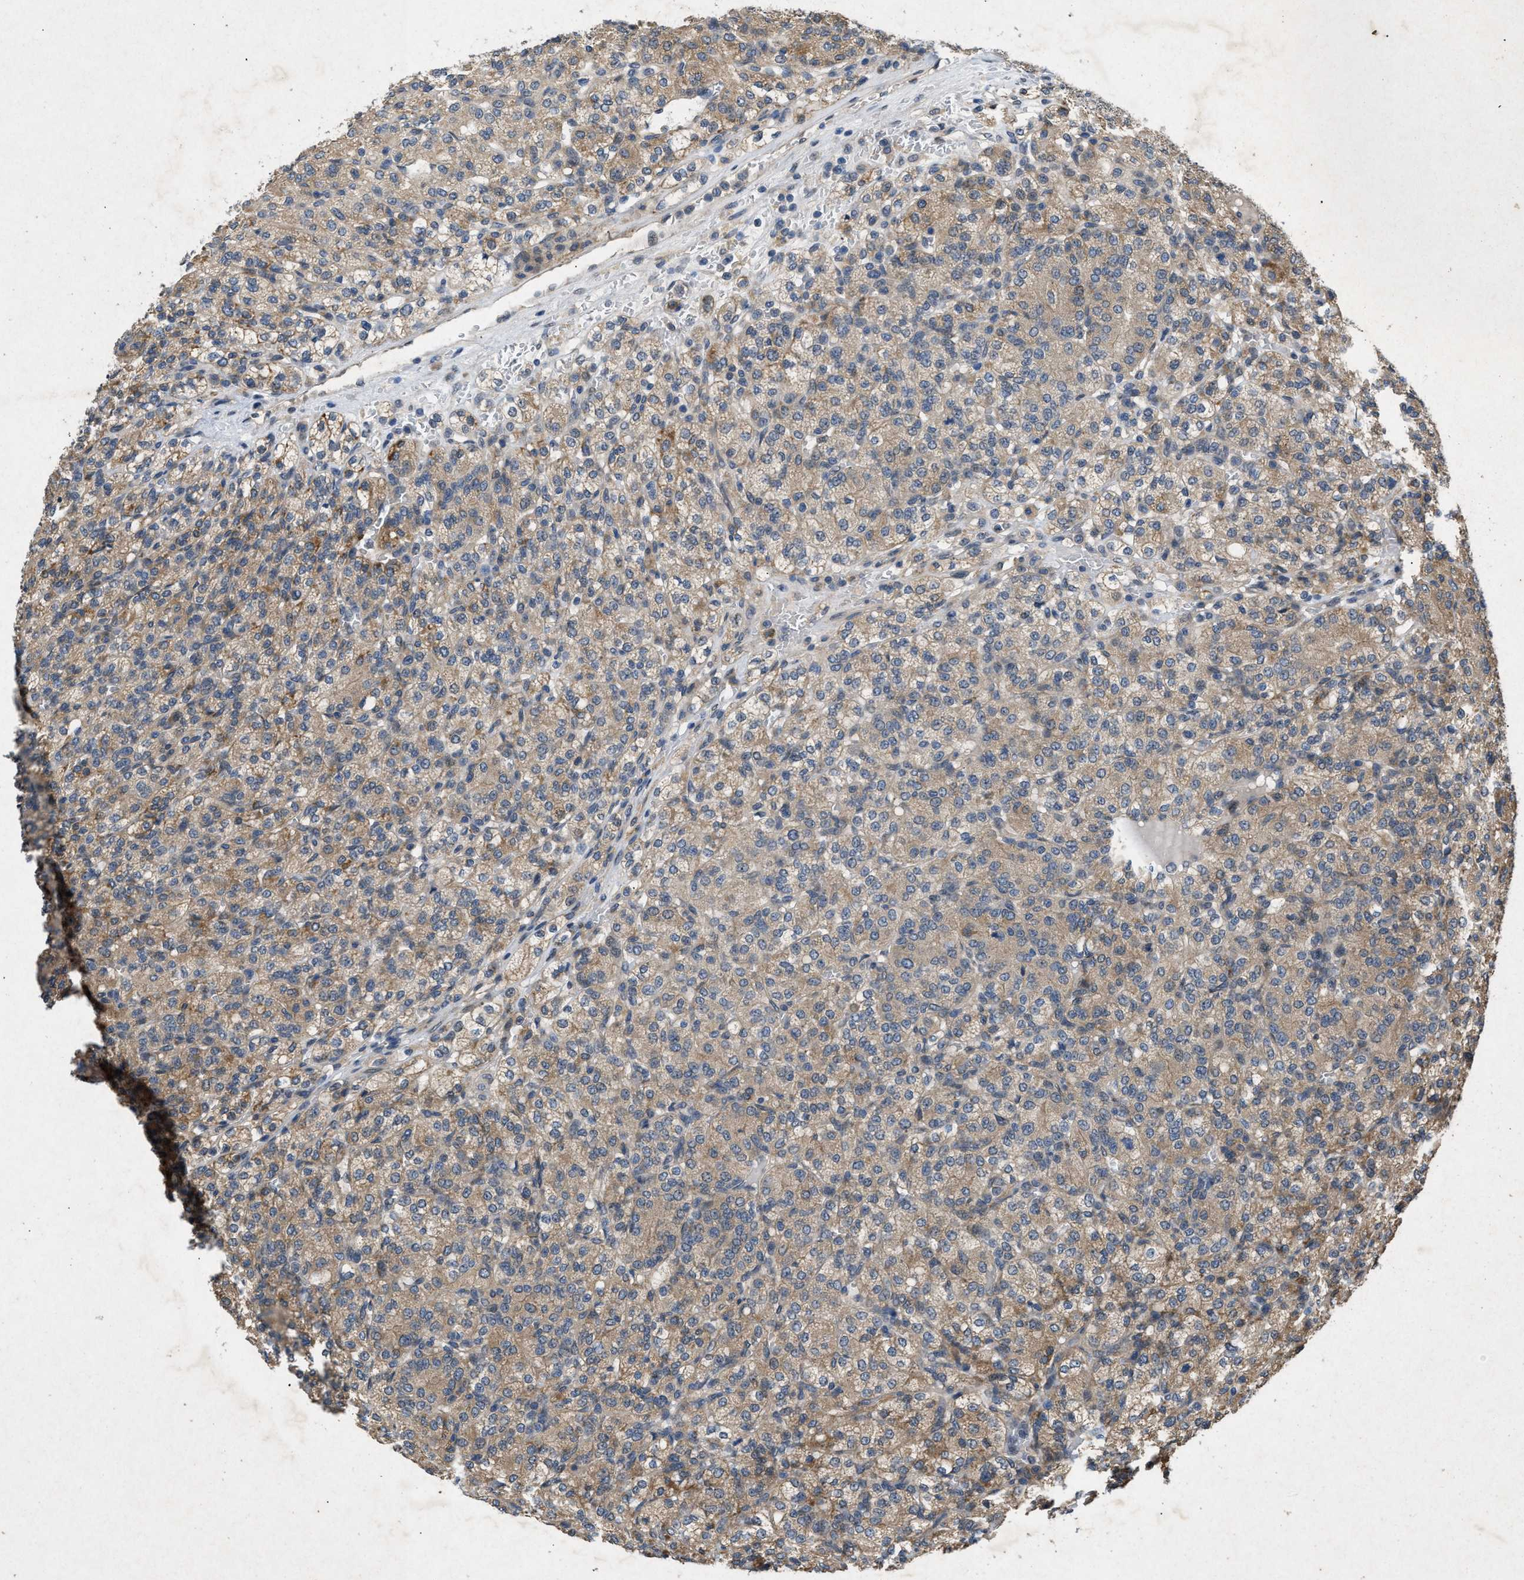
{"staining": {"intensity": "moderate", "quantity": ">75%", "location": "cytoplasmic/membranous"}, "tissue": "renal cancer", "cell_type": "Tumor cells", "image_type": "cancer", "snomed": [{"axis": "morphology", "description": "Adenocarcinoma, NOS"}, {"axis": "topography", "description": "Kidney"}], "caption": "Immunohistochemistry (IHC) photomicrograph of human renal cancer stained for a protein (brown), which shows medium levels of moderate cytoplasmic/membranous staining in about >75% of tumor cells.", "gene": "PRKG2", "patient": {"sex": "male", "age": 77}}